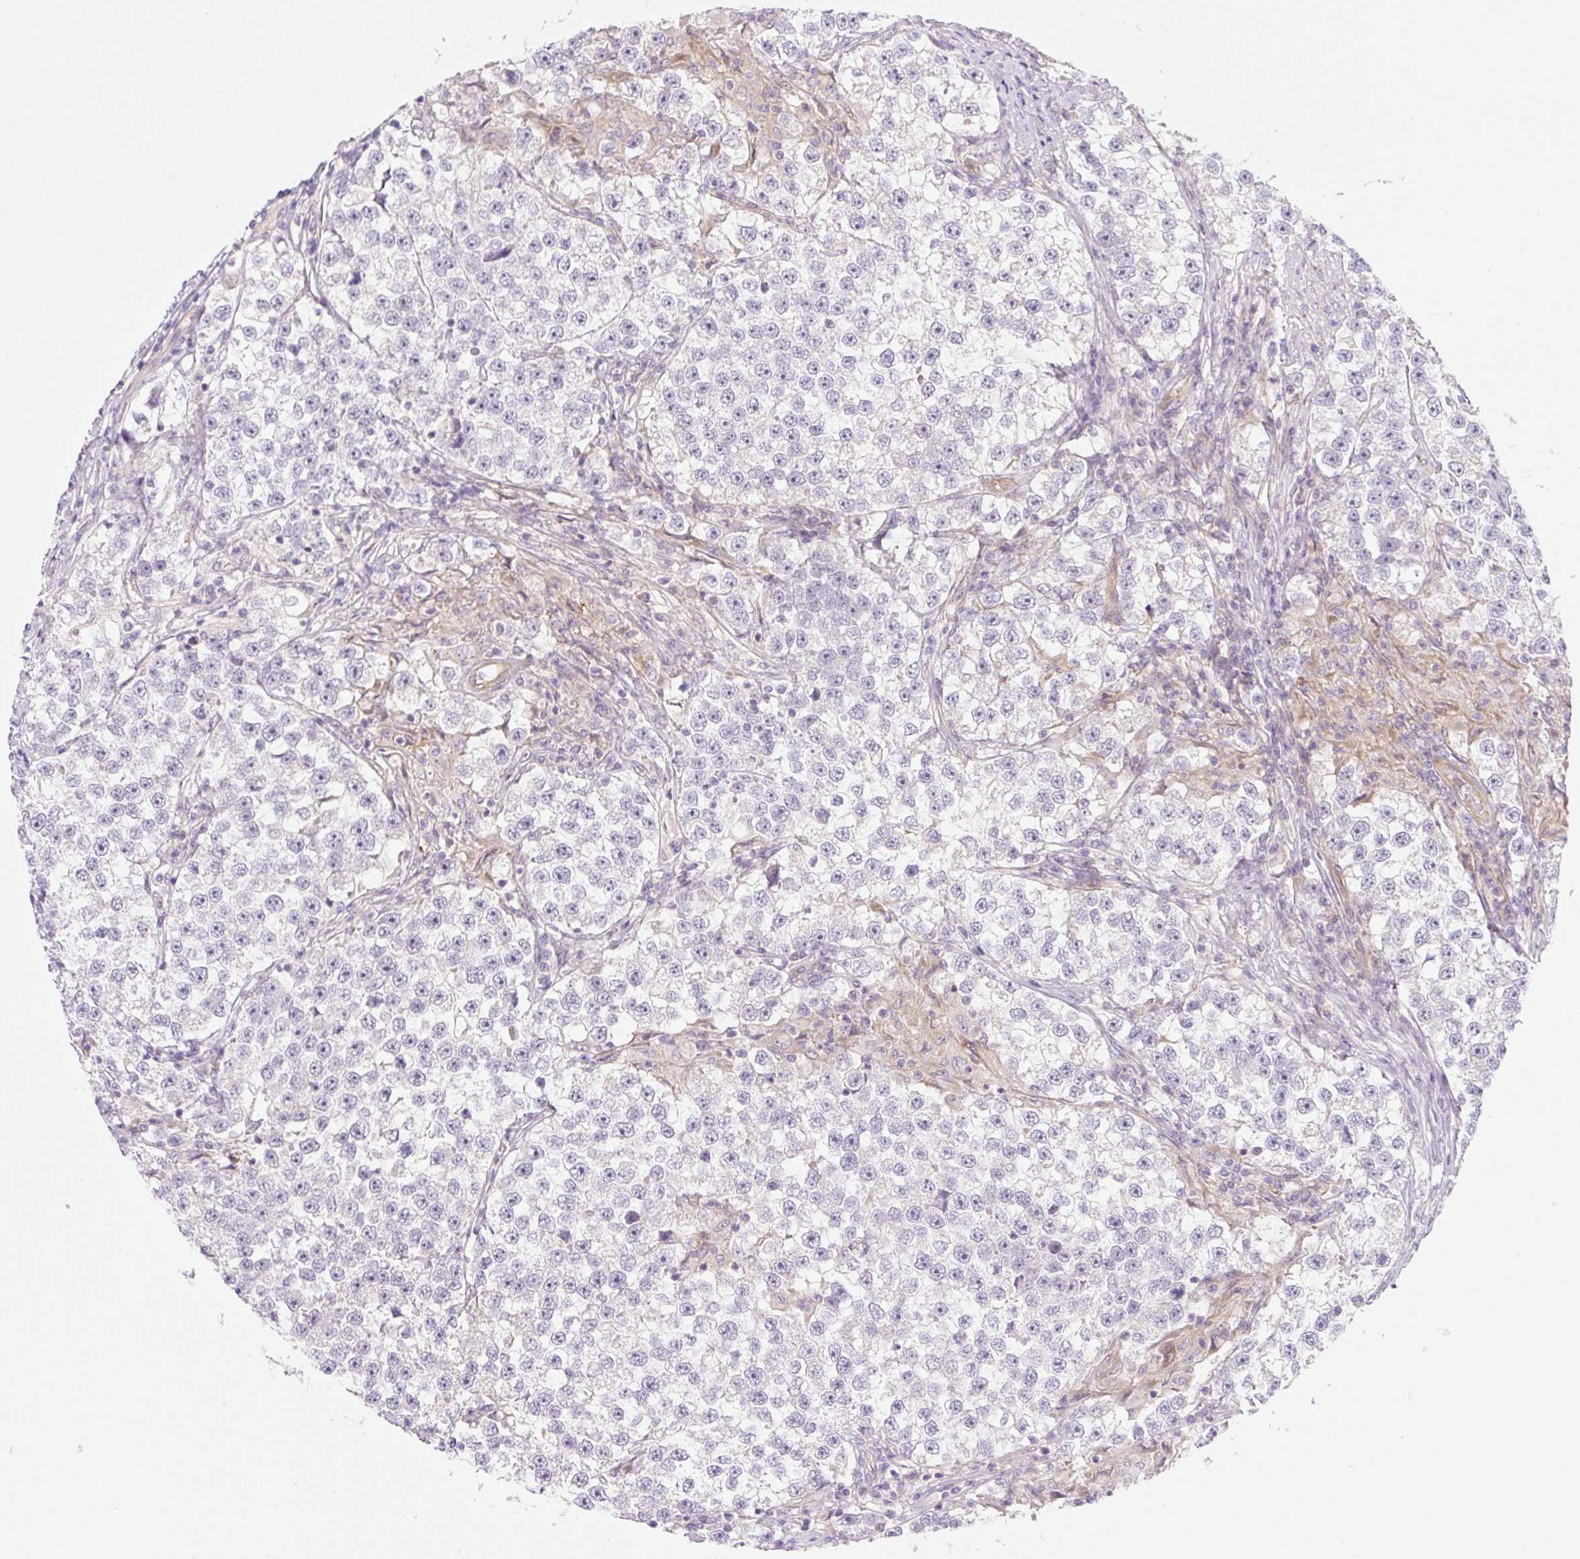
{"staining": {"intensity": "negative", "quantity": "none", "location": "none"}, "tissue": "testis cancer", "cell_type": "Tumor cells", "image_type": "cancer", "snomed": [{"axis": "morphology", "description": "Seminoma, NOS"}, {"axis": "topography", "description": "Testis"}], "caption": "An immunohistochemistry (IHC) image of testis cancer (seminoma) is shown. There is no staining in tumor cells of testis cancer (seminoma).", "gene": "OMA1", "patient": {"sex": "male", "age": 46}}